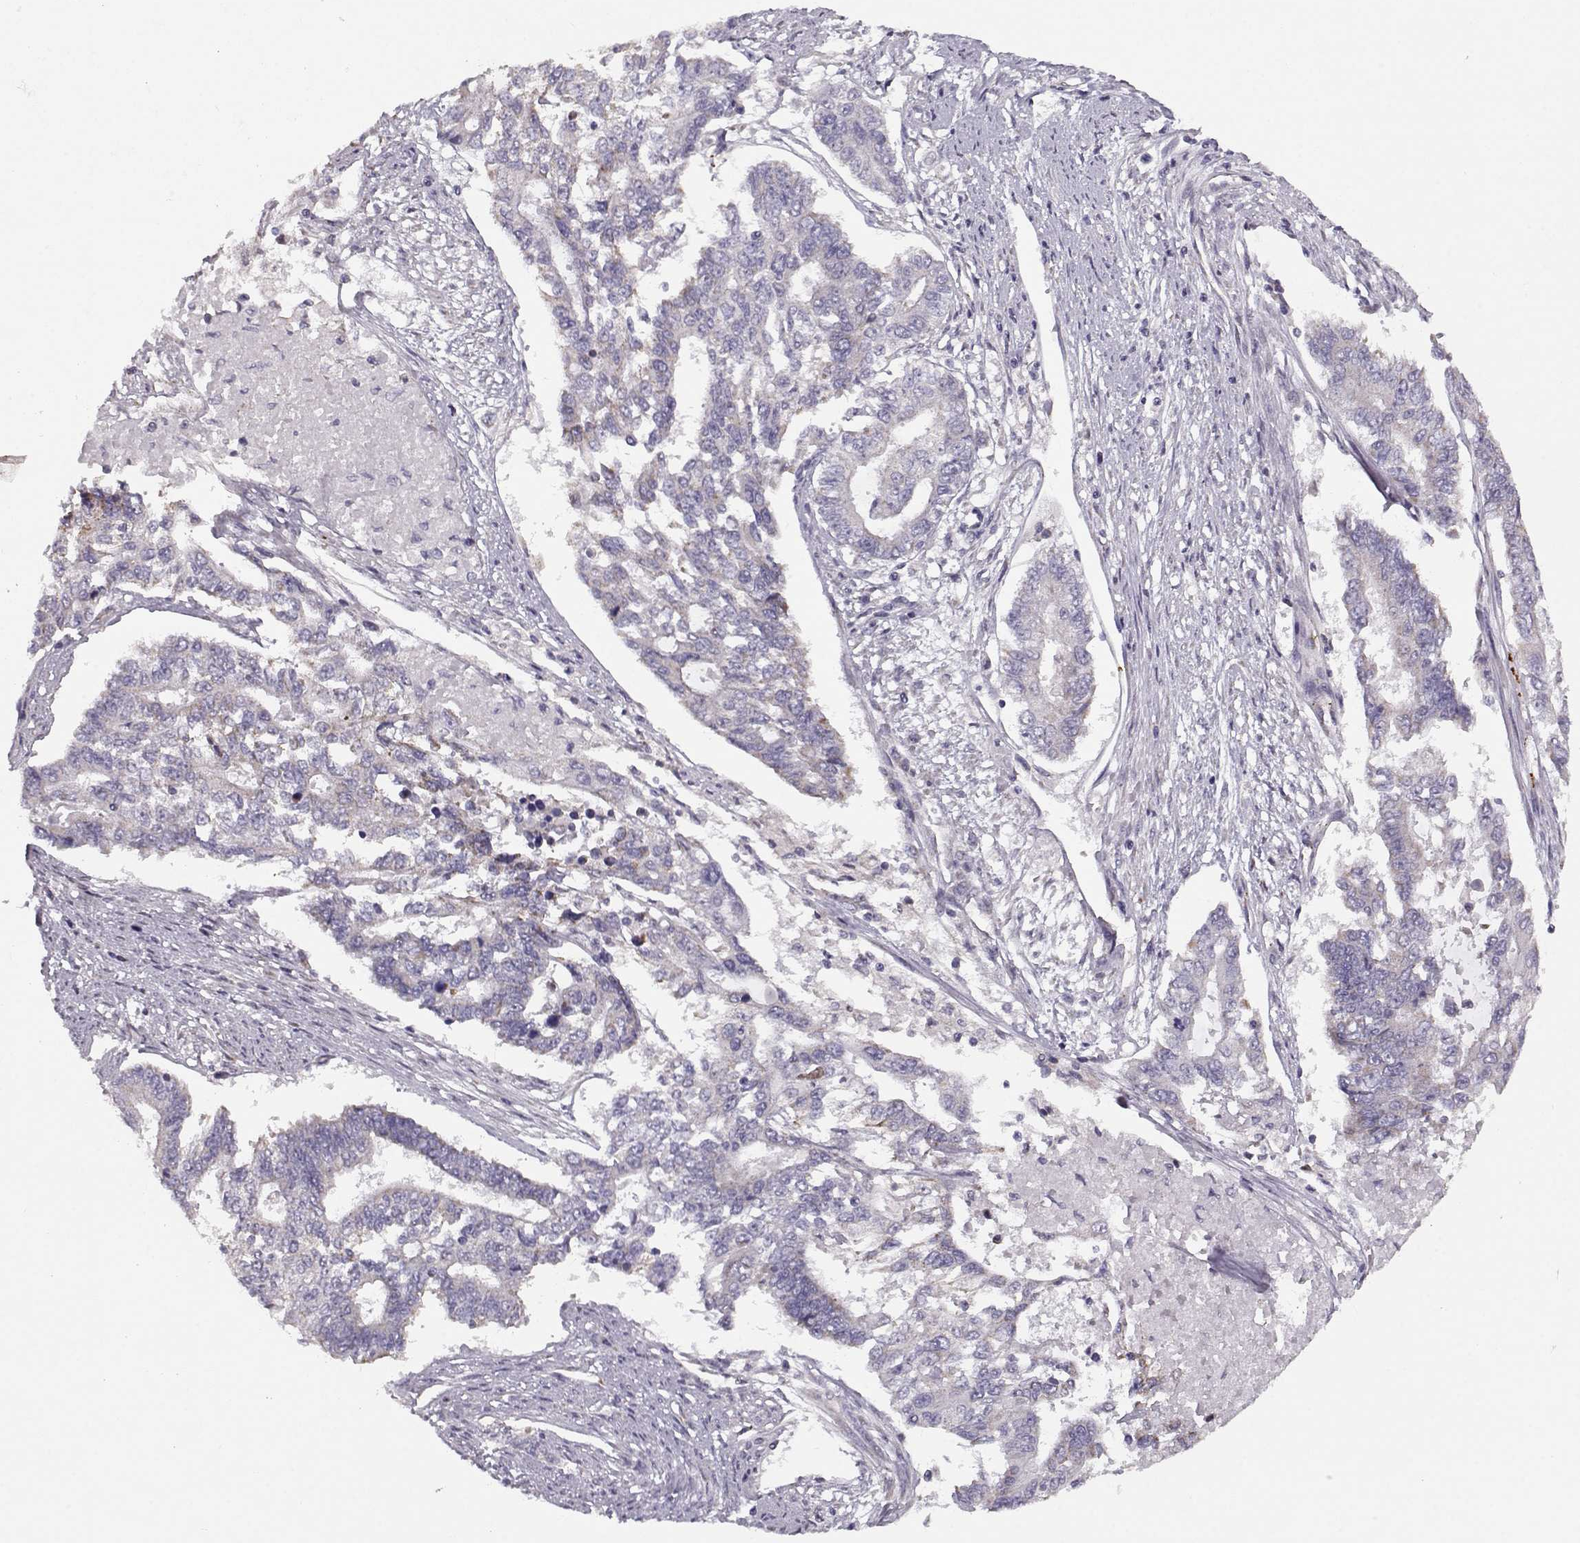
{"staining": {"intensity": "negative", "quantity": "none", "location": "none"}, "tissue": "endometrial cancer", "cell_type": "Tumor cells", "image_type": "cancer", "snomed": [{"axis": "morphology", "description": "Adenocarcinoma, NOS"}, {"axis": "topography", "description": "Uterus"}], "caption": "Immunohistochemistry (IHC) image of endometrial cancer (adenocarcinoma) stained for a protein (brown), which reveals no staining in tumor cells.", "gene": "KLF17", "patient": {"sex": "female", "age": 59}}